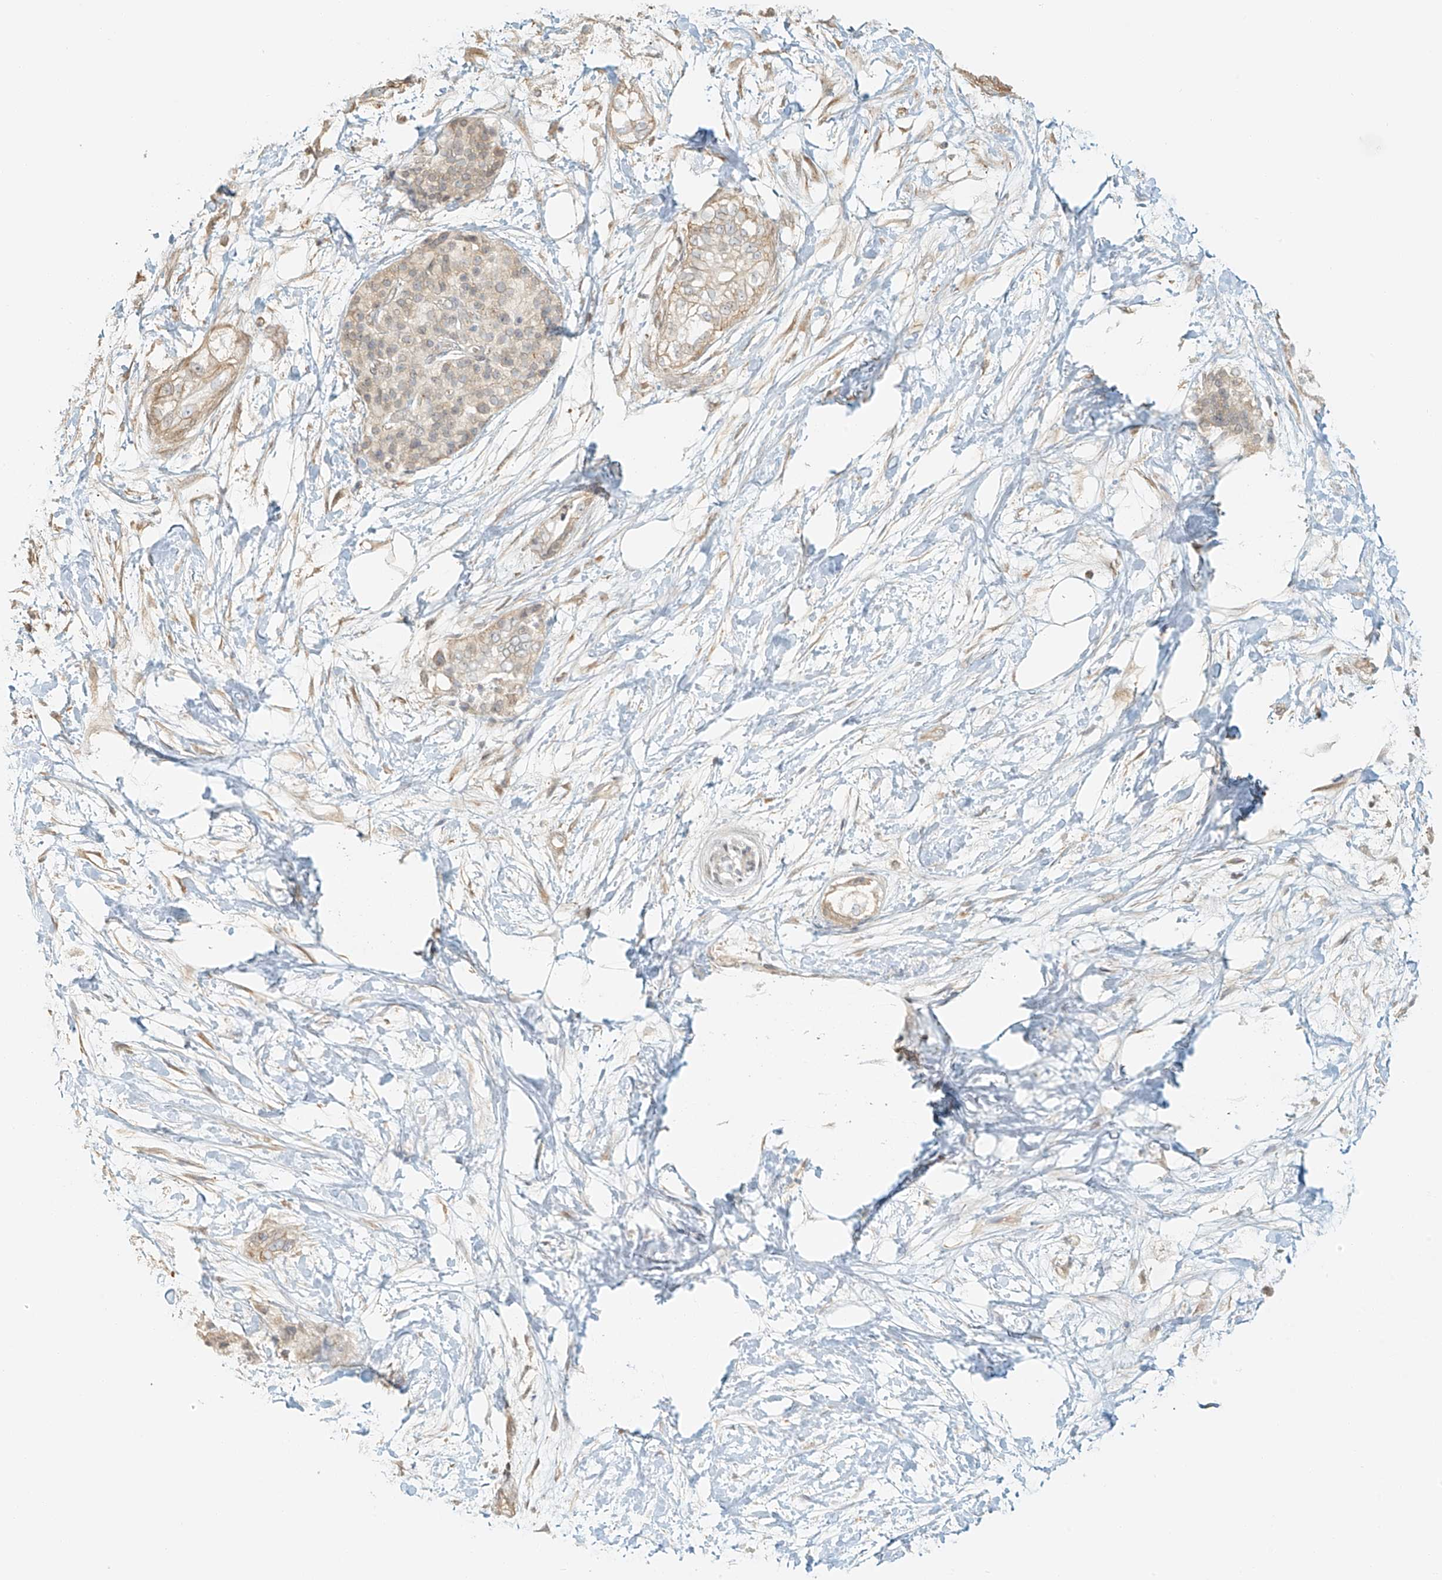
{"staining": {"intensity": "weak", "quantity": ">75%", "location": "cytoplasmic/membranous"}, "tissue": "pancreatic cancer", "cell_type": "Tumor cells", "image_type": "cancer", "snomed": [{"axis": "morphology", "description": "Adenocarcinoma, NOS"}, {"axis": "topography", "description": "Pancreas"}], "caption": "Pancreatic cancer tissue shows weak cytoplasmic/membranous positivity in about >75% of tumor cells", "gene": "UPK1B", "patient": {"sex": "male", "age": 68}}